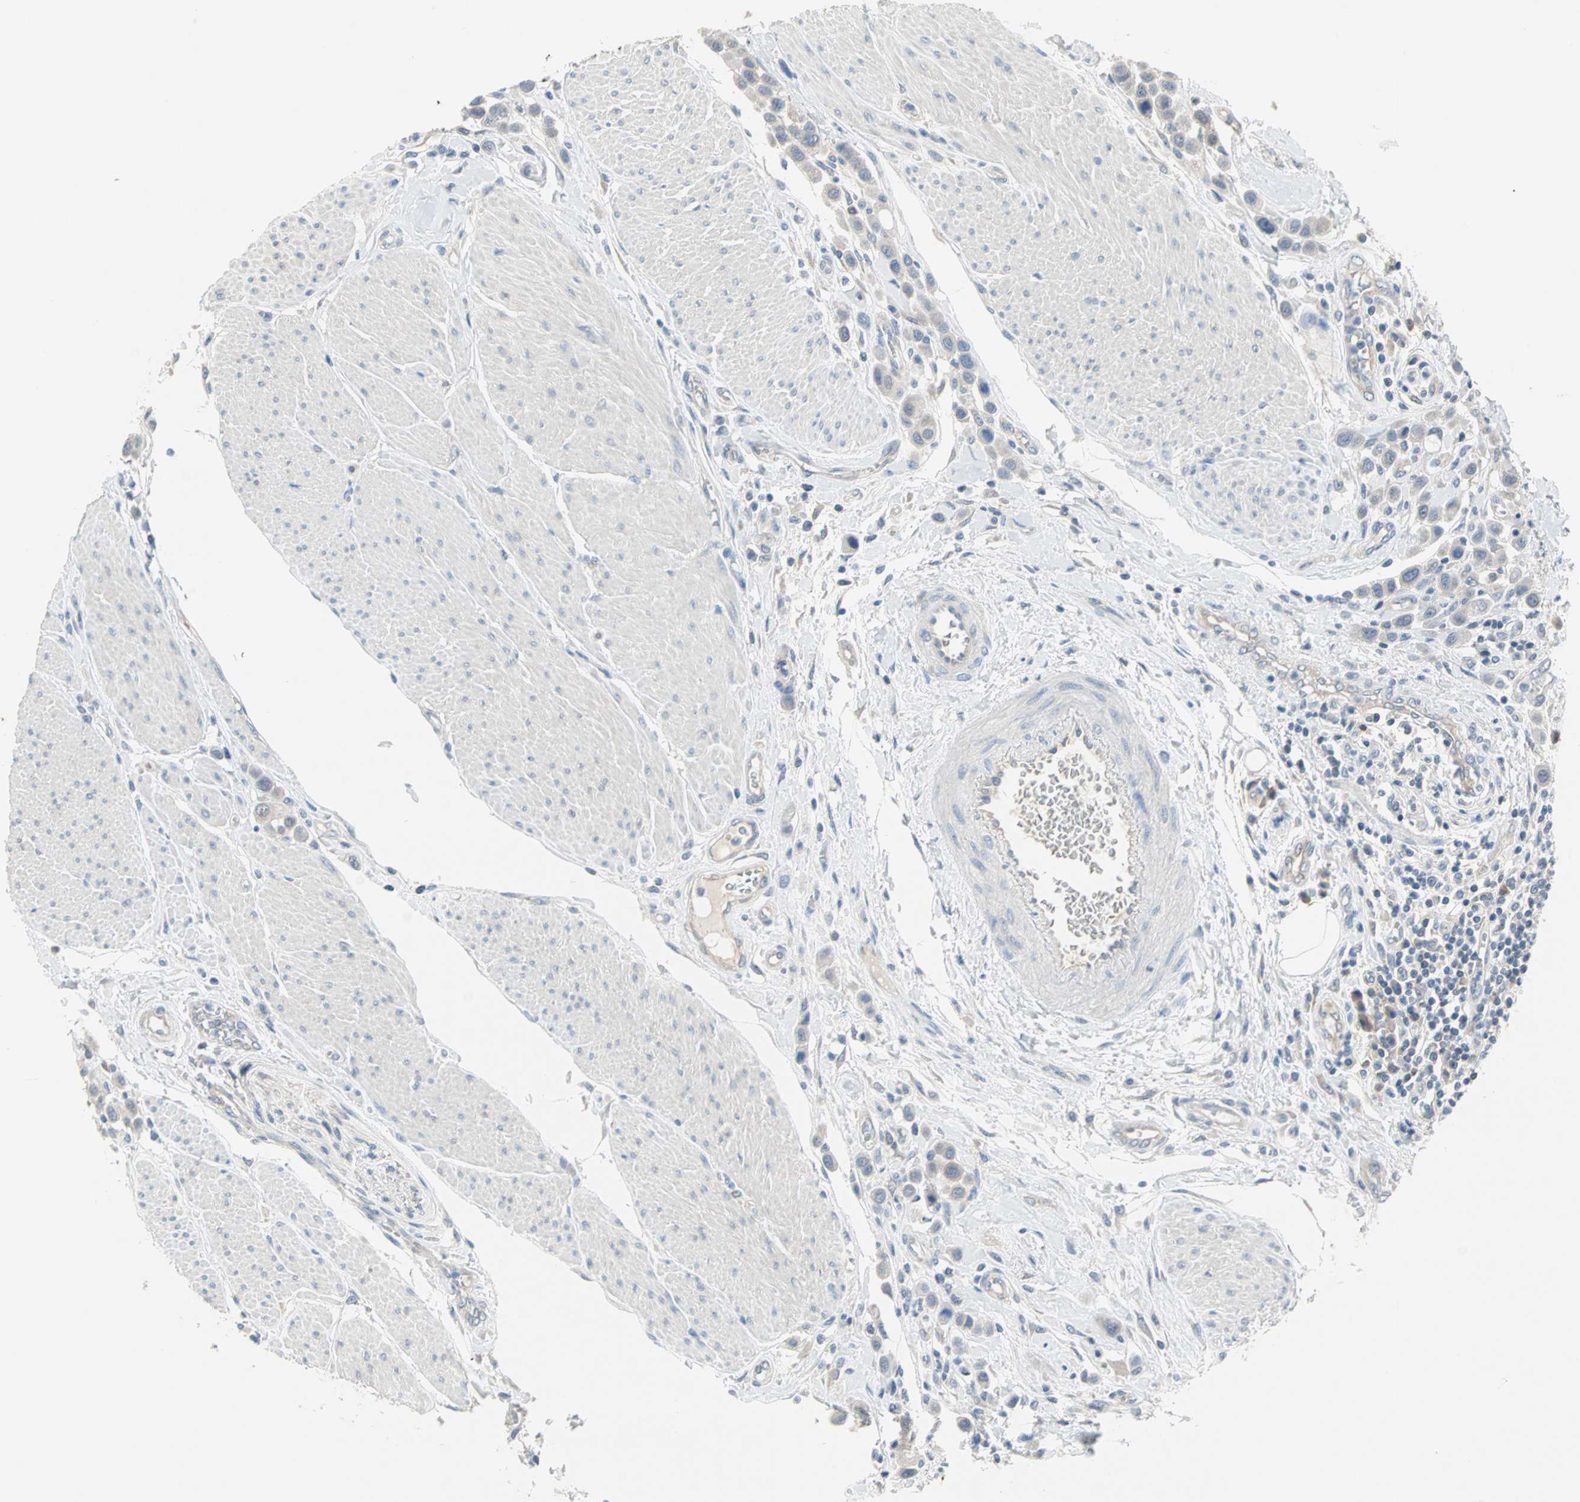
{"staining": {"intensity": "weak", "quantity": "25%-75%", "location": "cytoplasmic/membranous"}, "tissue": "urothelial cancer", "cell_type": "Tumor cells", "image_type": "cancer", "snomed": [{"axis": "morphology", "description": "Urothelial carcinoma, High grade"}, {"axis": "topography", "description": "Urinary bladder"}], "caption": "Immunohistochemical staining of human urothelial carcinoma (high-grade) exhibits low levels of weak cytoplasmic/membranous protein positivity in about 25%-75% of tumor cells.", "gene": "MPI", "patient": {"sex": "male", "age": 50}}